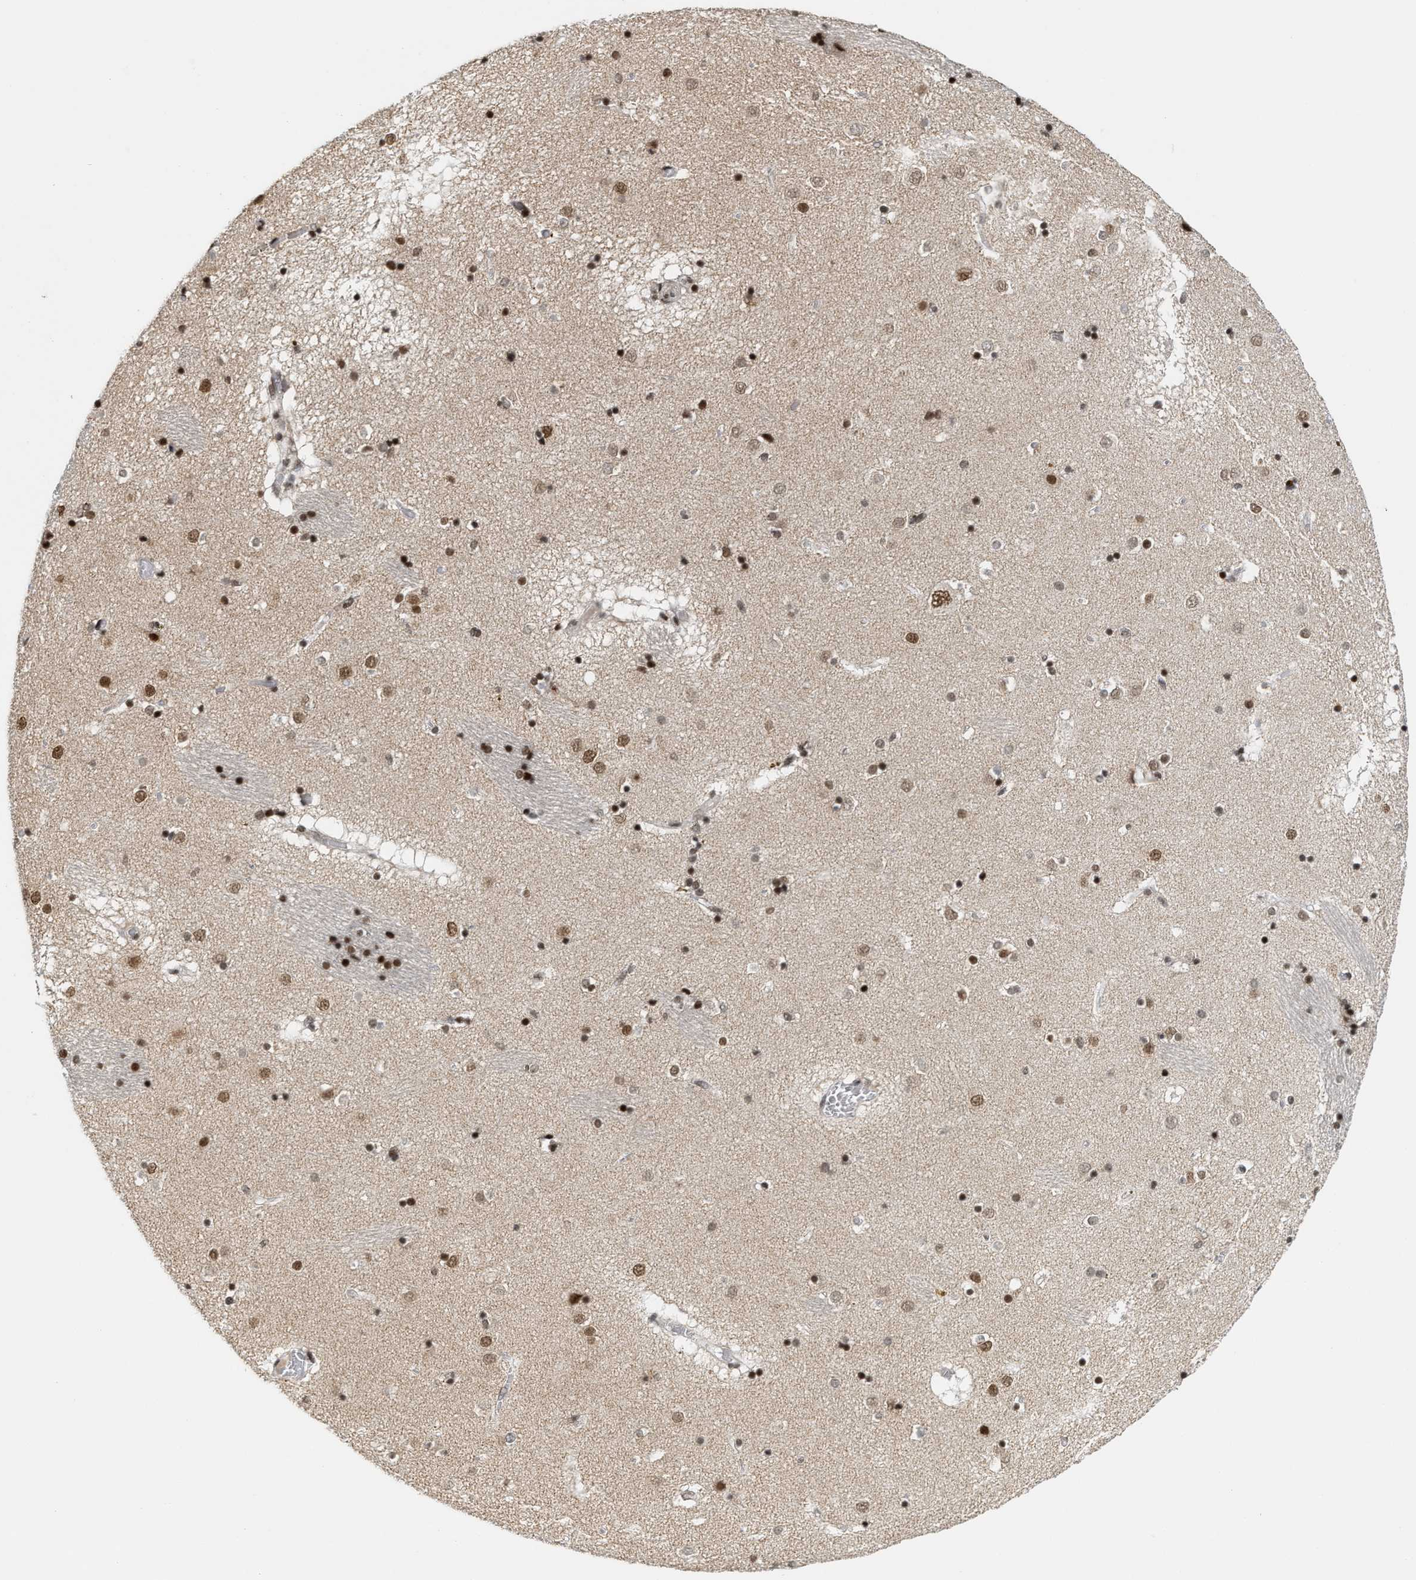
{"staining": {"intensity": "strong", "quantity": ">75%", "location": "nuclear"}, "tissue": "caudate", "cell_type": "Glial cells", "image_type": "normal", "snomed": [{"axis": "morphology", "description": "Normal tissue, NOS"}, {"axis": "topography", "description": "Lateral ventricle wall"}], "caption": "Normal caudate shows strong nuclear expression in approximately >75% of glial cells Immunohistochemistry (ihc) stains the protein of interest in brown and the nuclei are stained blue..", "gene": "ANKRD6", "patient": {"sex": "male", "age": 70}}